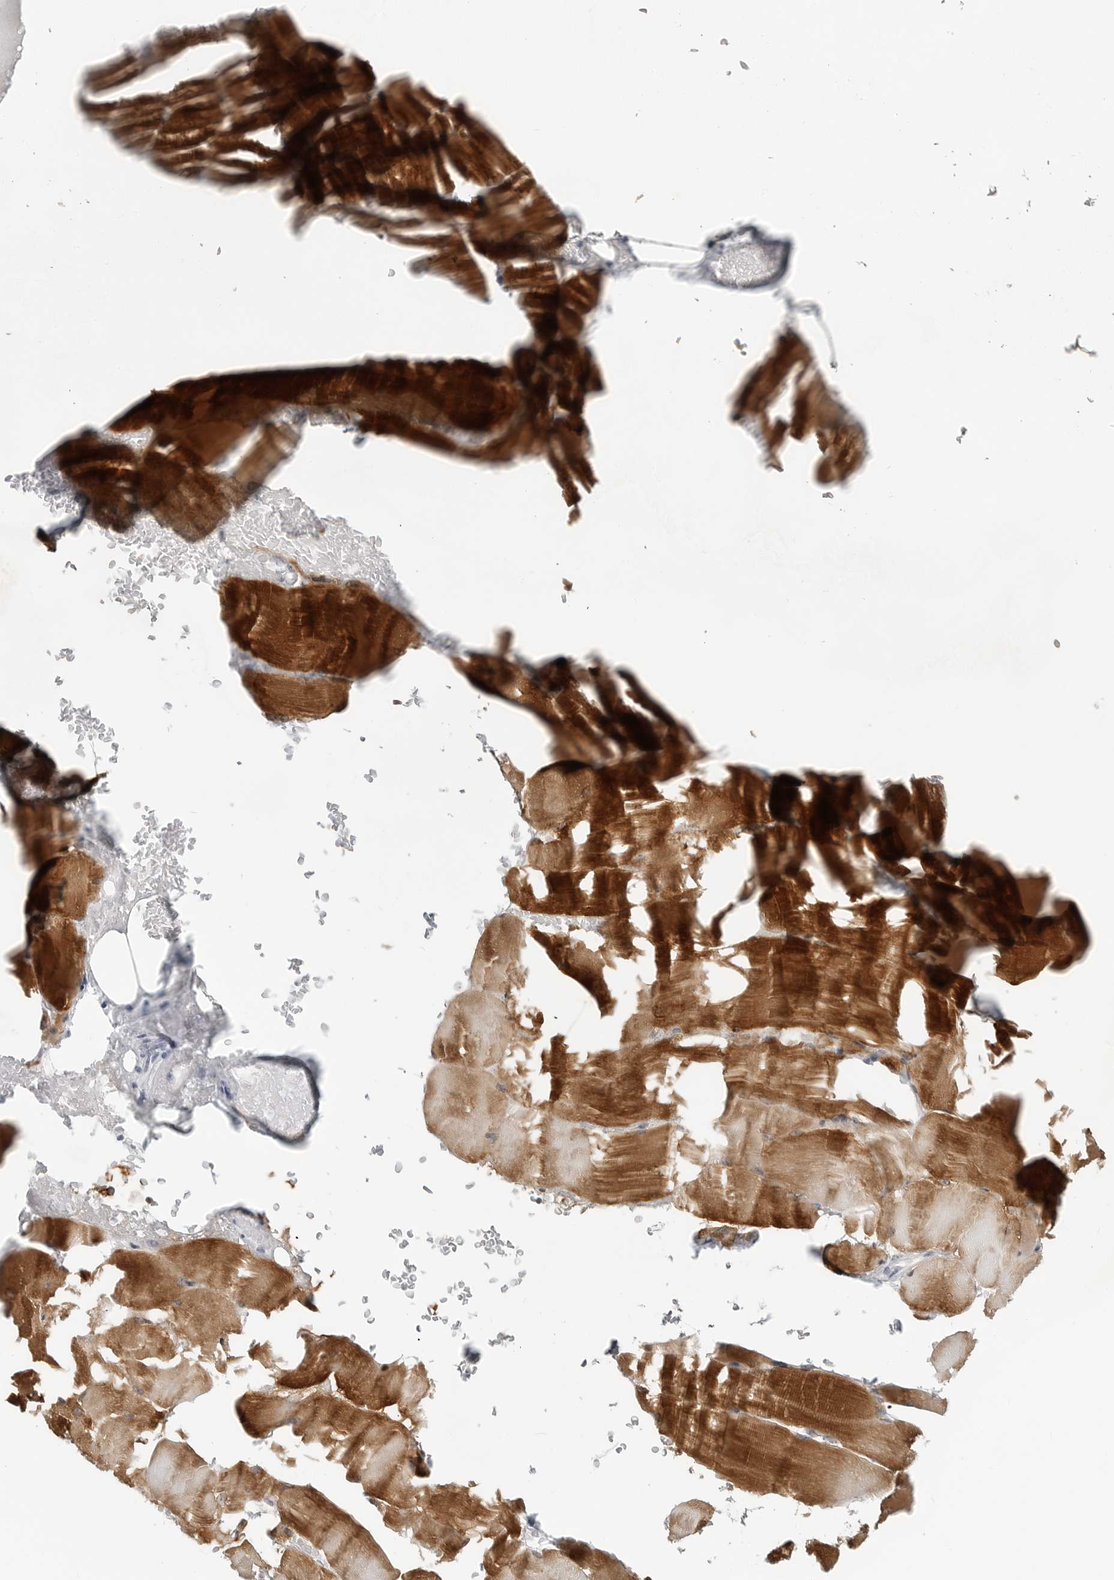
{"staining": {"intensity": "strong", "quantity": "25%-75%", "location": "cytoplasmic/membranous"}, "tissue": "skeletal muscle", "cell_type": "Myocytes", "image_type": "normal", "snomed": [{"axis": "morphology", "description": "Normal tissue, NOS"}, {"axis": "topography", "description": "Skeletal muscle"}, {"axis": "topography", "description": "Parathyroid gland"}], "caption": "Immunohistochemistry (IHC) image of normal skeletal muscle: human skeletal muscle stained using IHC exhibits high levels of strong protein expression localized specifically in the cytoplasmic/membranous of myocytes, appearing as a cytoplasmic/membranous brown color.", "gene": "AMPD1", "patient": {"sex": "female", "age": 37}}